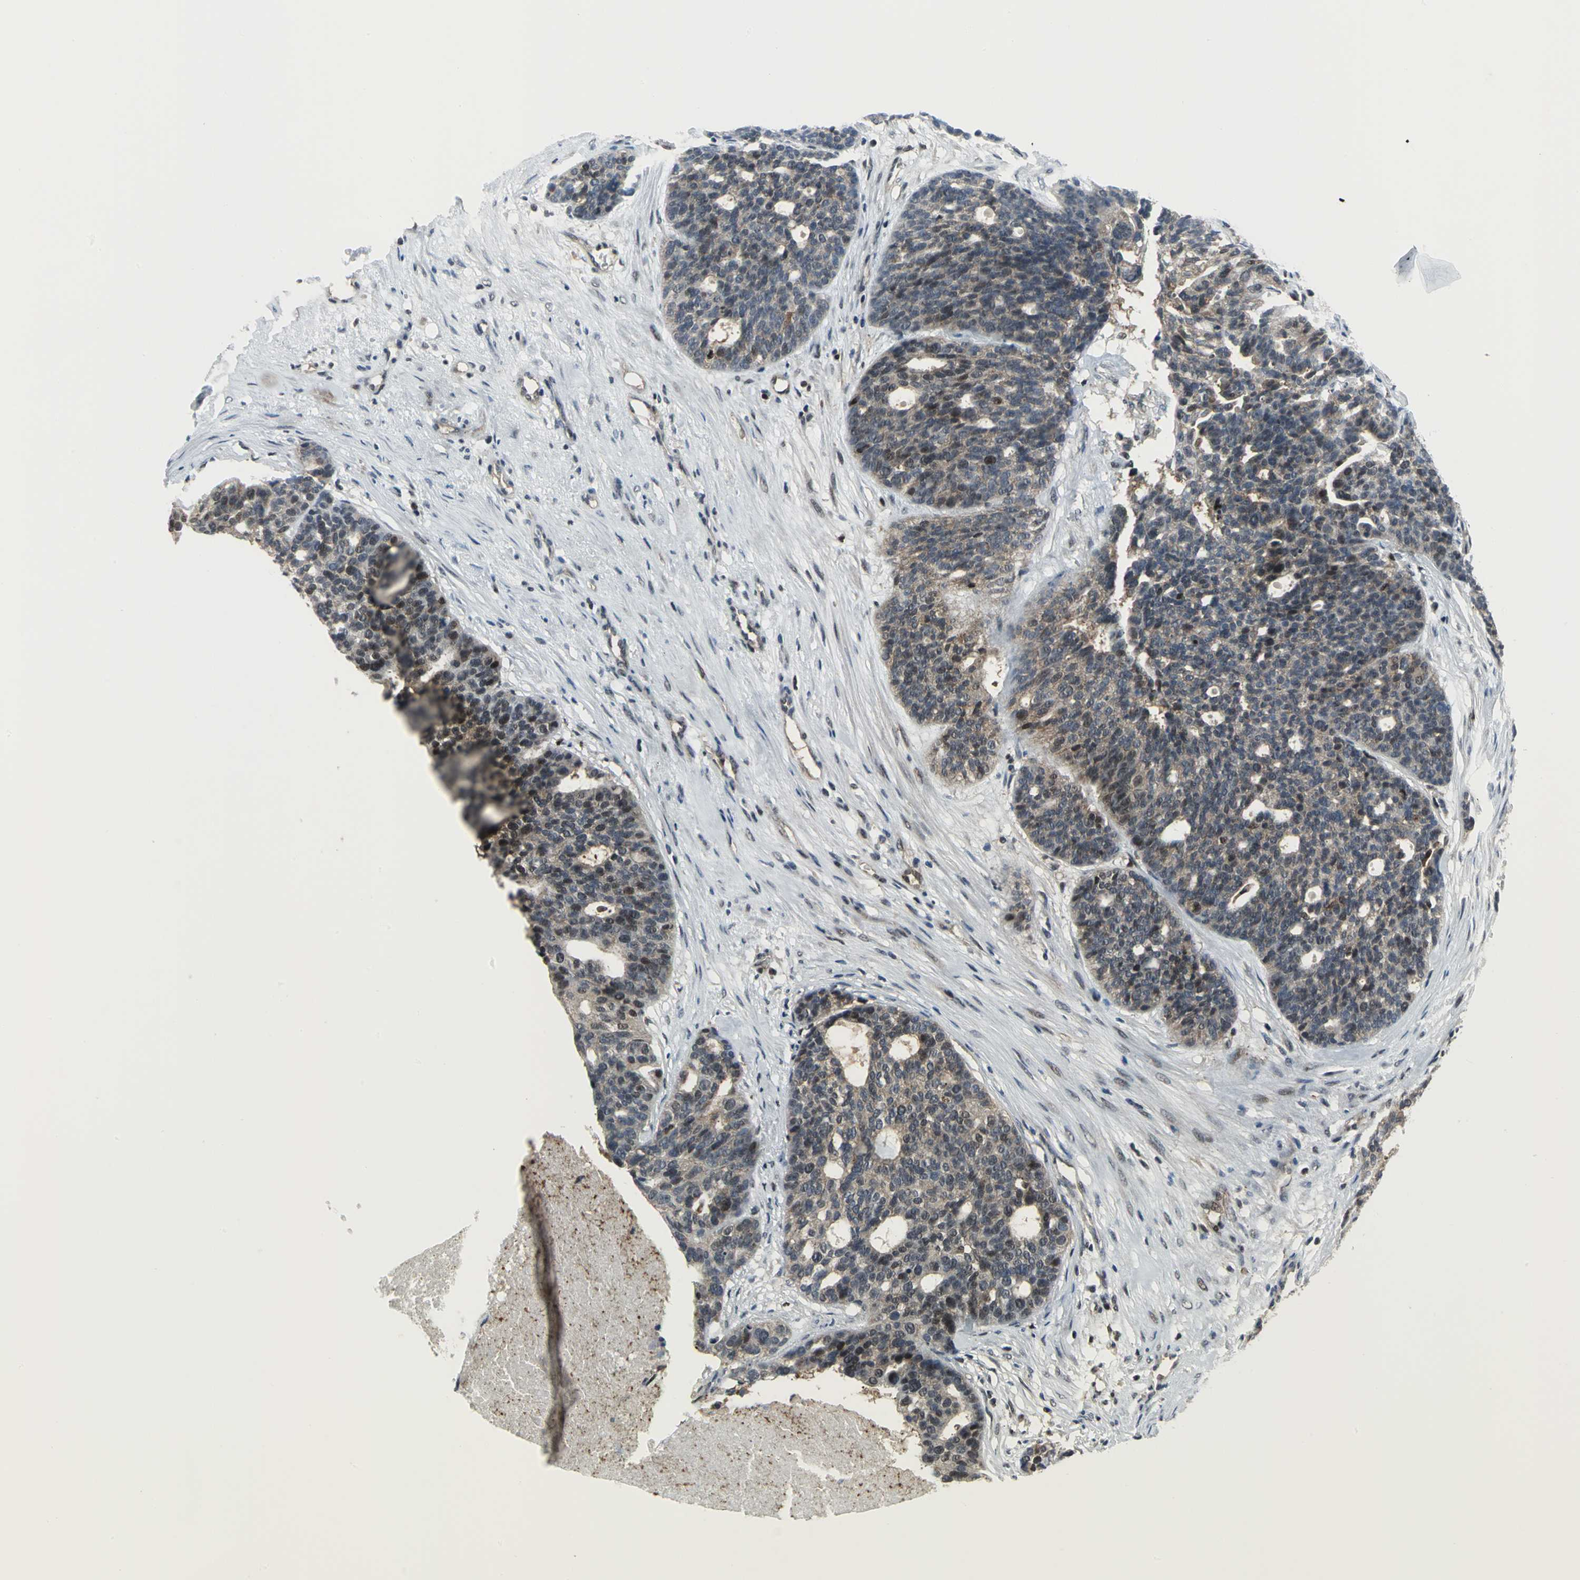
{"staining": {"intensity": "weak", "quantity": "25%-75%", "location": "cytoplasmic/membranous"}, "tissue": "ovarian cancer", "cell_type": "Tumor cells", "image_type": "cancer", "snomed": [{"axis": "morphology", "description": "Cystadenocarcinoma, serous, NOS"}, {"axis": "topography", "description": "Ovary"}], "caption": "An image of human ovarian serous cystadenocarcinoma stained for a protein displays weak cytoplasmic/membranous brown staining in tumor cells.", "gene": "PSMA4", "patient": {"sex": "female", "age": 59}}